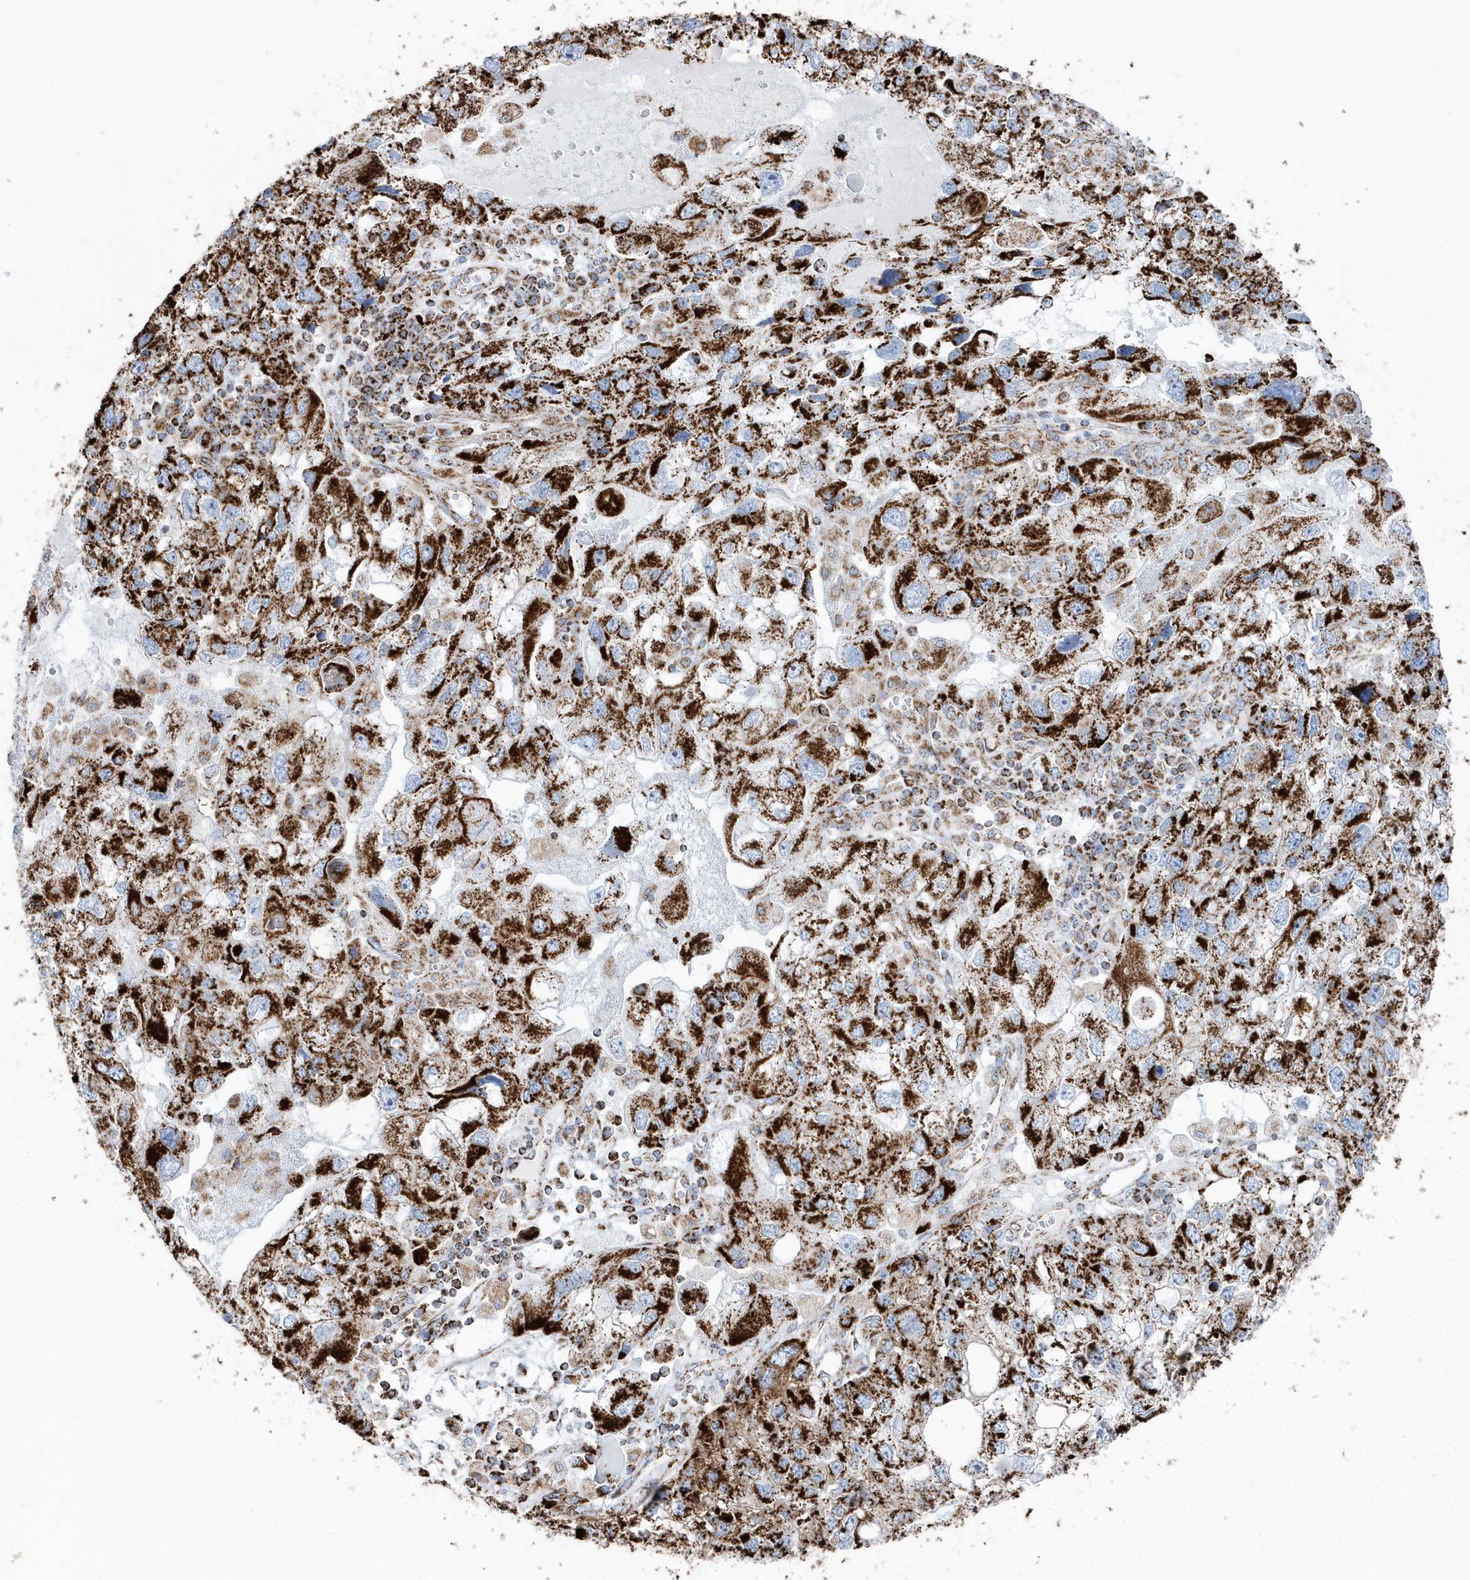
{"staining": {"intensity": "strong", "quantity": ">75%", "location": "cytoplasmic/membranous"}, "tissue": "endometrial cancer", "cell_type": "Tumor cells", "image_type": "cancer", "snomed": [{"axis": "morphology", "description": "Adenocarcinoma, NOS"}, {"axis": "topography", "description": "Endometrium"}], "caption": "This image reveals endometrial cancer (adenocarcinoma) stained with immunohistochemistry (IHC) to label a protein in brown. The cytoplasmic/membranous of tumor cells show strong positivity for the protein. Nuclei are counter-stained blue.", "gene": "TMCO6", "patient": {"sex": "female", "age": 49}}